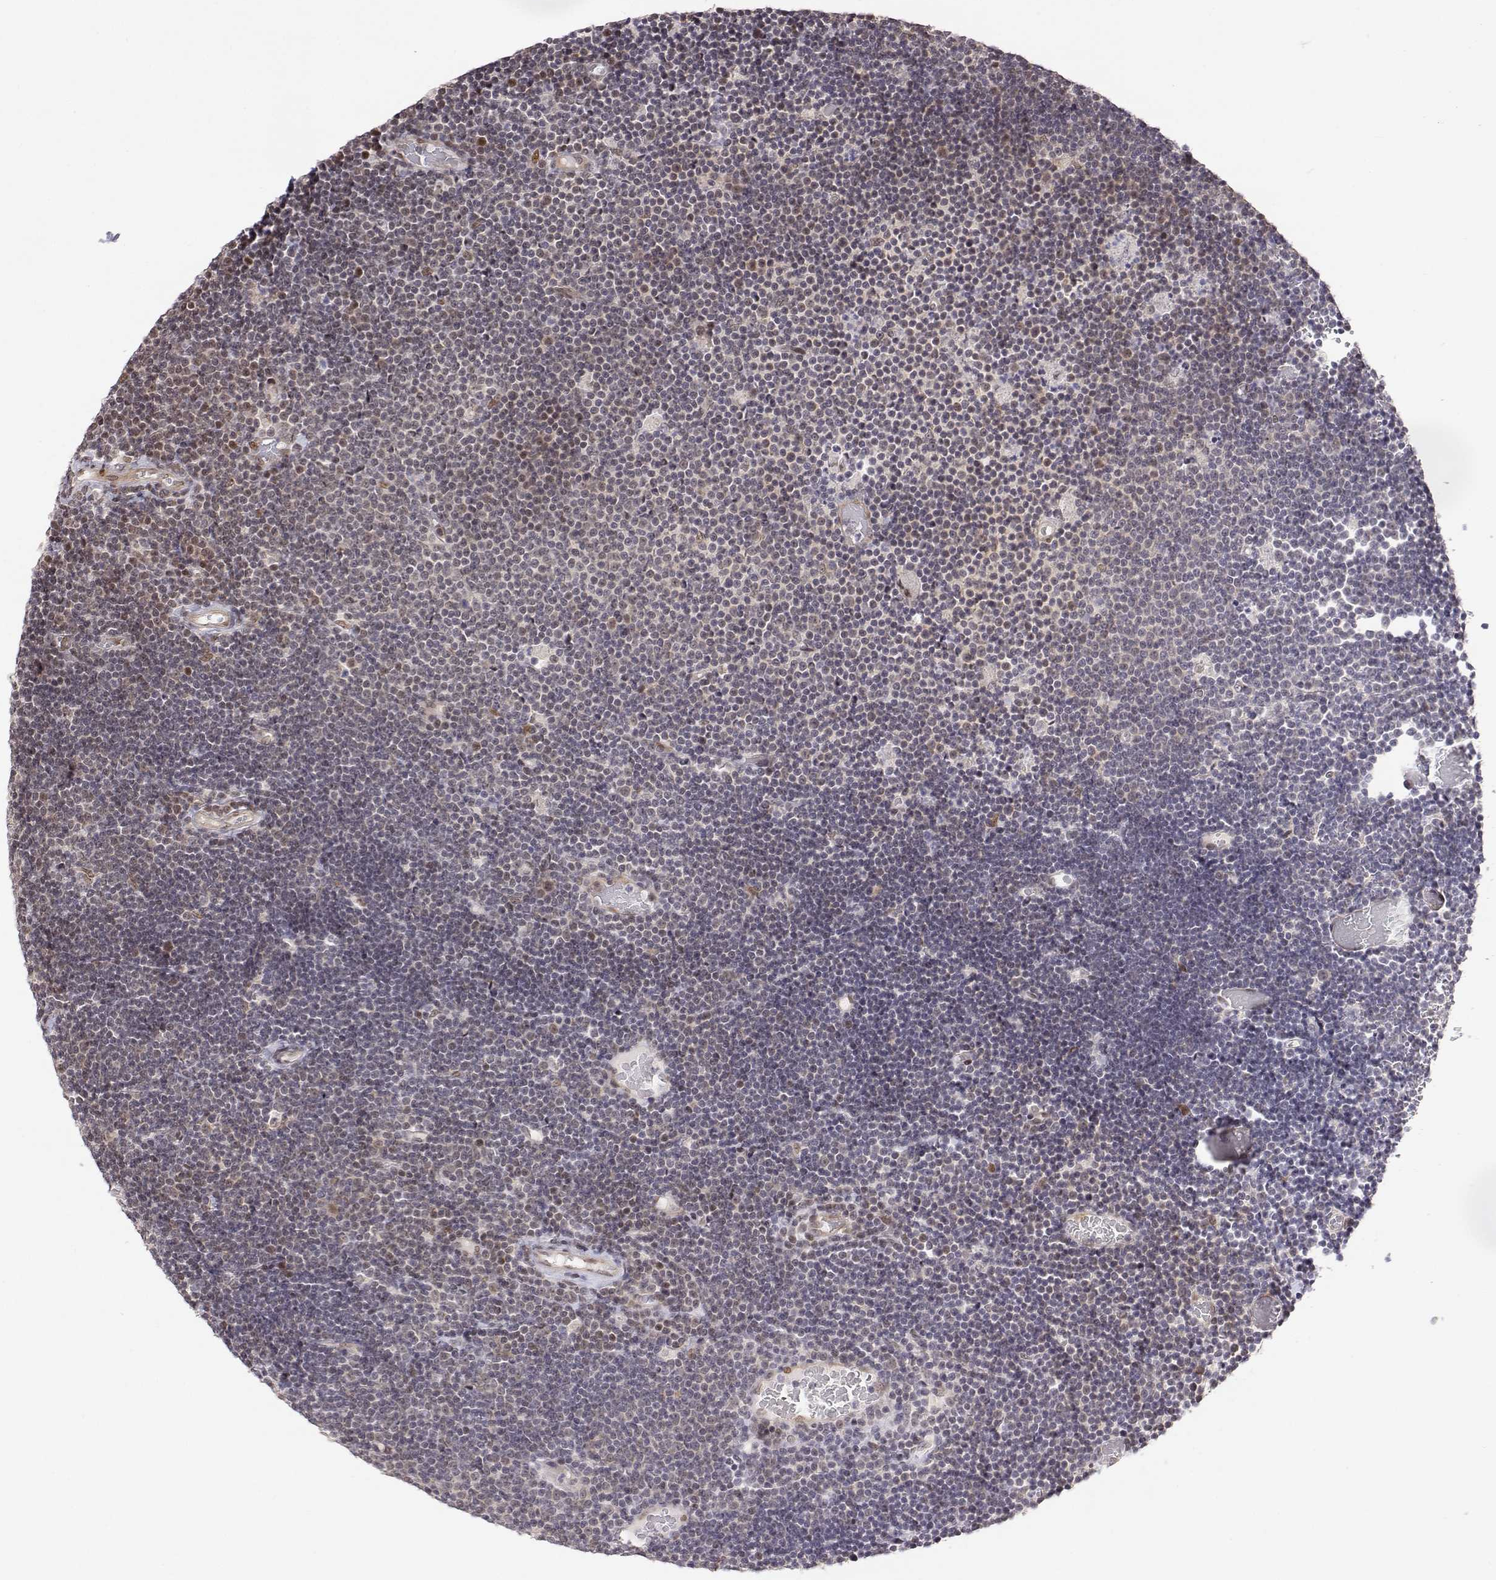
{"staining": {"intensity": "negative", "quantity": "none", "location": "none"}, "tissue": "lymphoma", "cell_type": "Tumor cells", "image_type": "cancer", "snomed": [{"axis": "morphology", "description": "Malignant lymphoma, non-Hodgkin's type, Low grade"}, {"axis": "topography", "description": "Brain"}], "caption": "This is a photomicrograph of immunohistochemistry staining of malignant lymphoma, non-Hodgkin's type (low-grade), which shows no expression in tumor cells.", "gene": "BRCA1", "patient": {"sex": "female", "age": 66}}